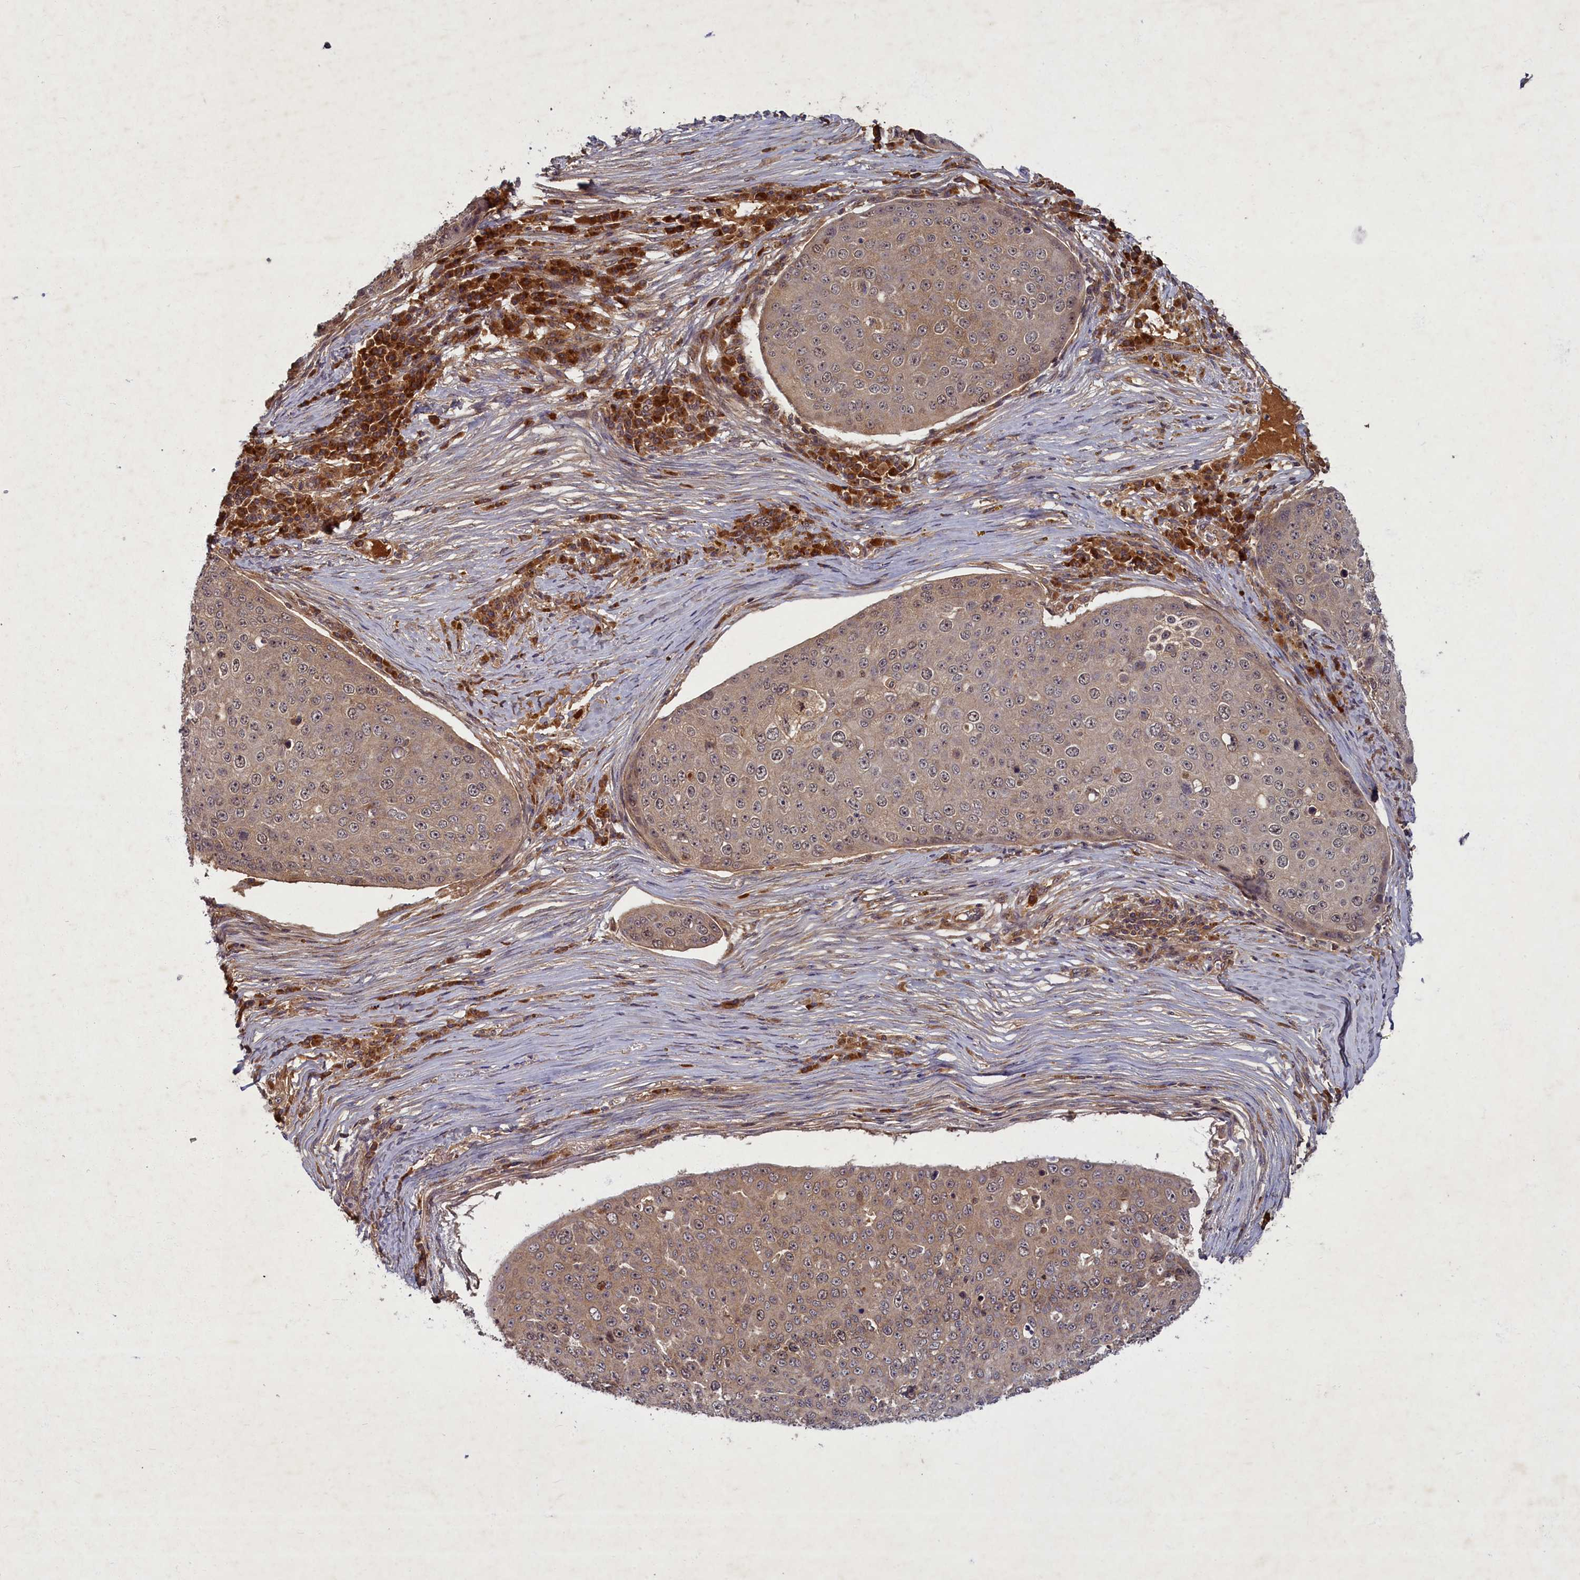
{"staining": {"intensity": "weak", "quantity": ">75%", "location": "cytoplasmic/membranous"}, "tissue": "skin cancer", "cell_type": "Tumor cells", "image_type": "cancer", "snomed": [{"axis": "morphology", "description": "Squamous cell carcinoma, NOS"}, {"axis": "topography", "description": "Skin"}], "caption": "Human skin squamous cell carcinoma stained with a brown dye shows weak cytoplasmic/membranous positive staining in approximately >75% of tumor cells.", "gene": "BICD1", "patient": {"sex": "male", "age": 71}}